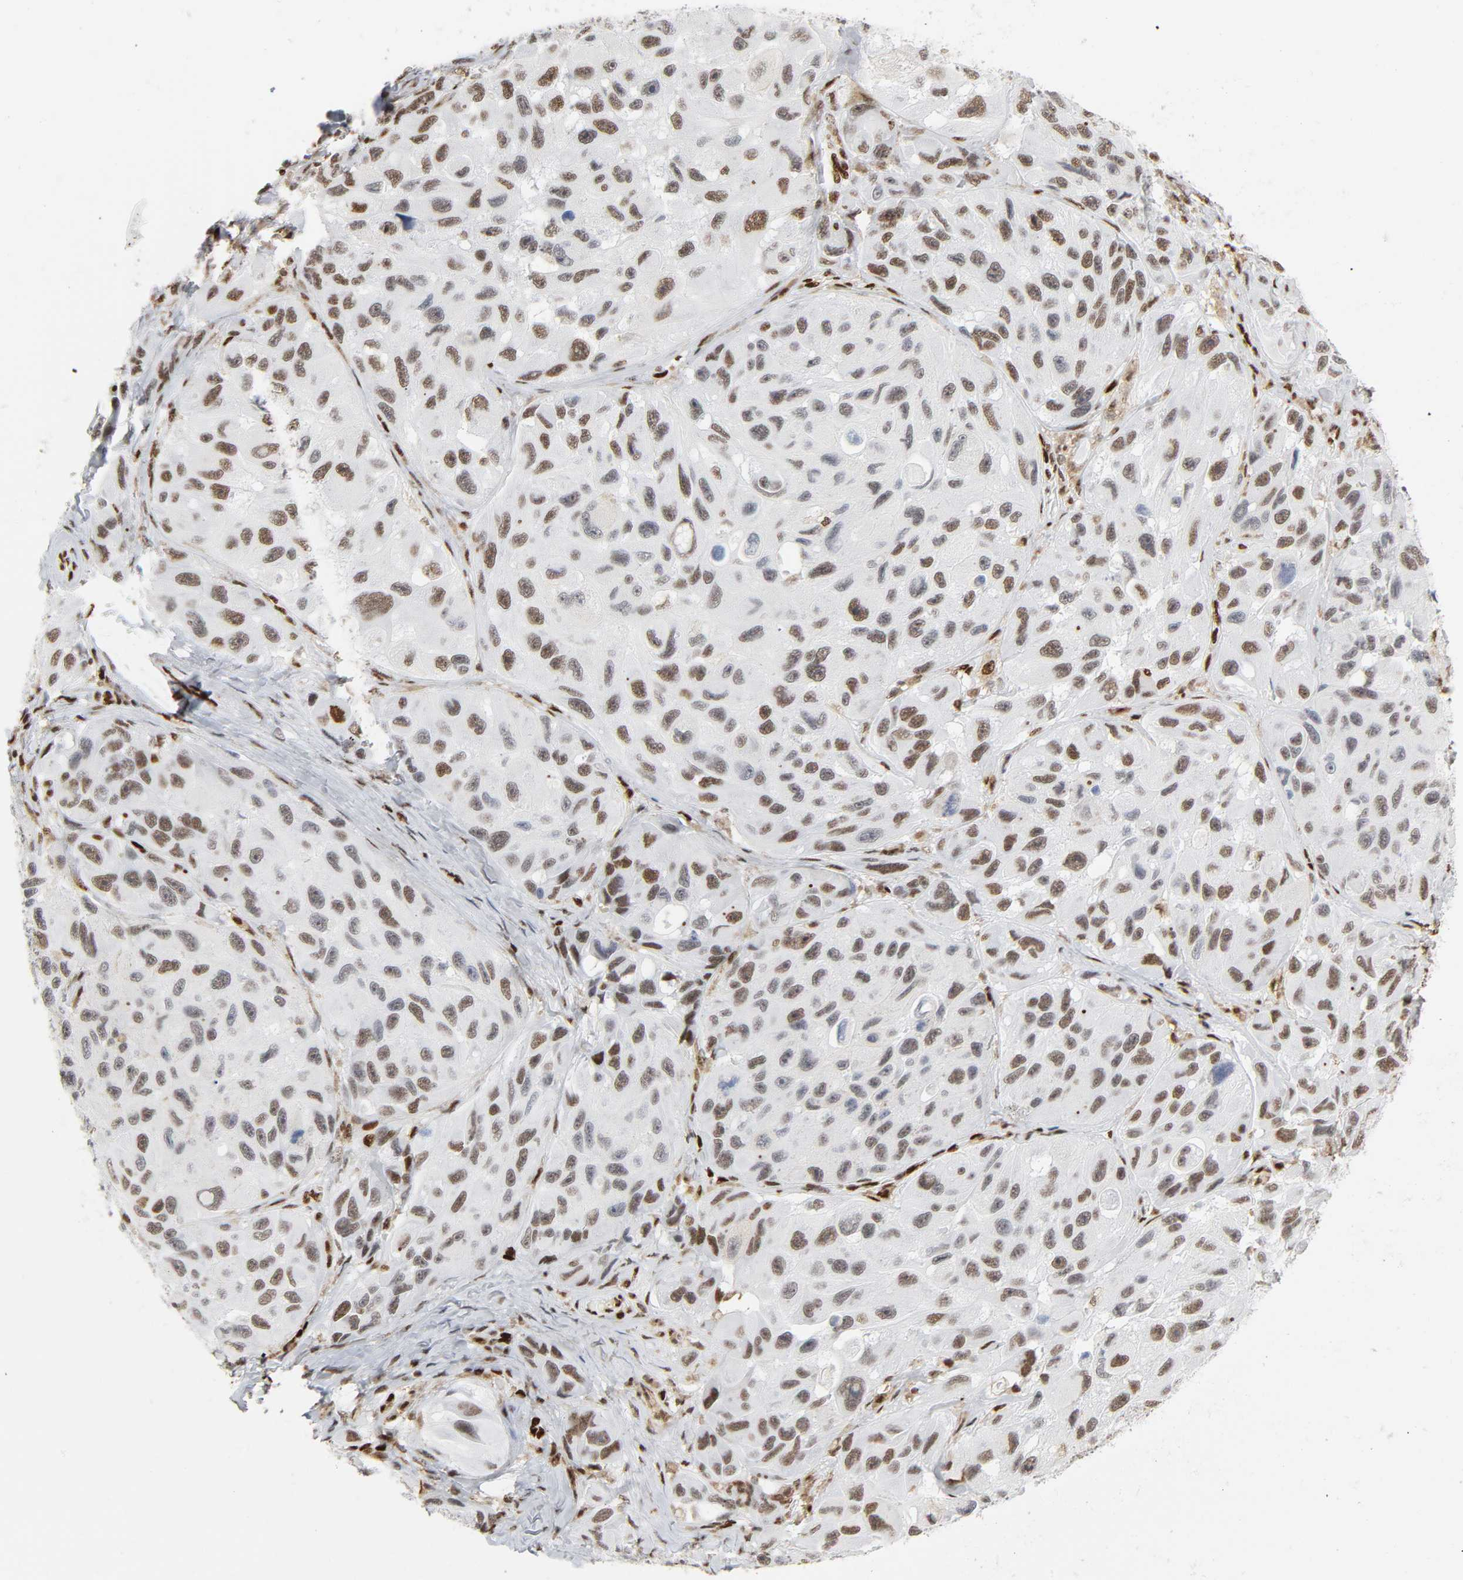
{"staining": {"intensity": "moderate", "quantity": ">75%", "location": "nuclear"}, "tissue": "melanoma", "cell_type": "Tumor cells", "image_type": "cancer", "snomed": [{"axis": "morphology", "description": "Malignant melanoma, NOS"}, {"axis": "topography", "description": "Skin"}], "caption": "Melanoma stained for a protein (brown) reveals moderate nuclear positive positivity in approximately >75% of tumor cells.", "gene": "WAS", "patient": {"sex": "female", "age": 73}}